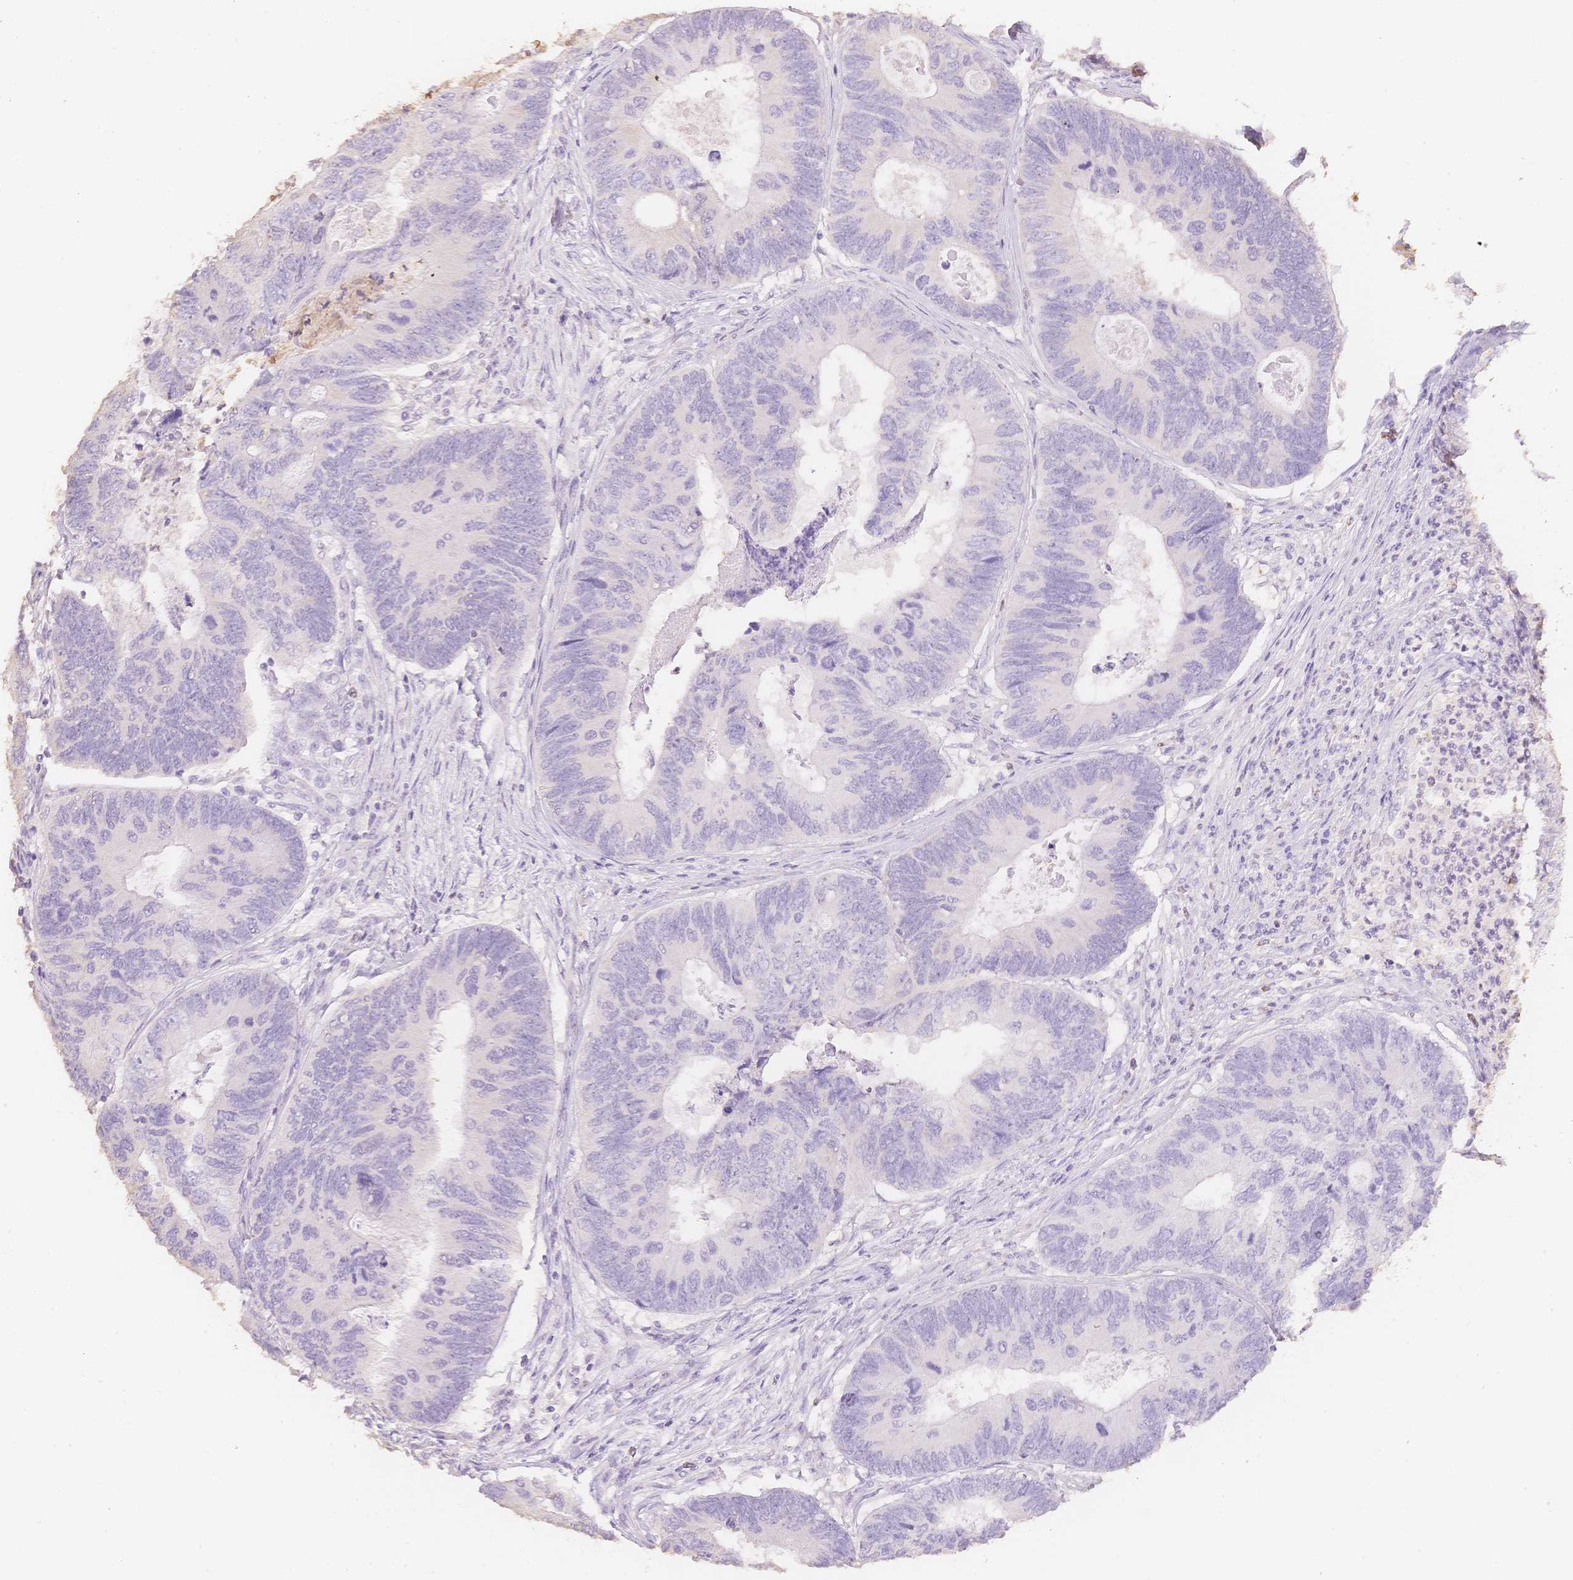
{"staining": {"intensity": "negative", "quantity": "none", "location": "none"}, "tissue": "colorectal cancer", "cell_type": "Tumor cells", "image_type": "cancer", "snomed": [{"axis": "morphology", "description": "Adenocarcinoma, NOS"}, {"axis": "topography", "description": "Colon"}], "caption": "Immunohistochemistry (IHC) image of neoplastic tissue: human adenocarcinoma (colorectal) stained with DAB exhibits no significant protein positivity in tumor cells. (DAB (3,3'-diaminobenzidine) IHC visualized using brightfield microscopy, high magnification).", "gene": "MBOAT7", "patient": {"sex": "female", "age": 67}}